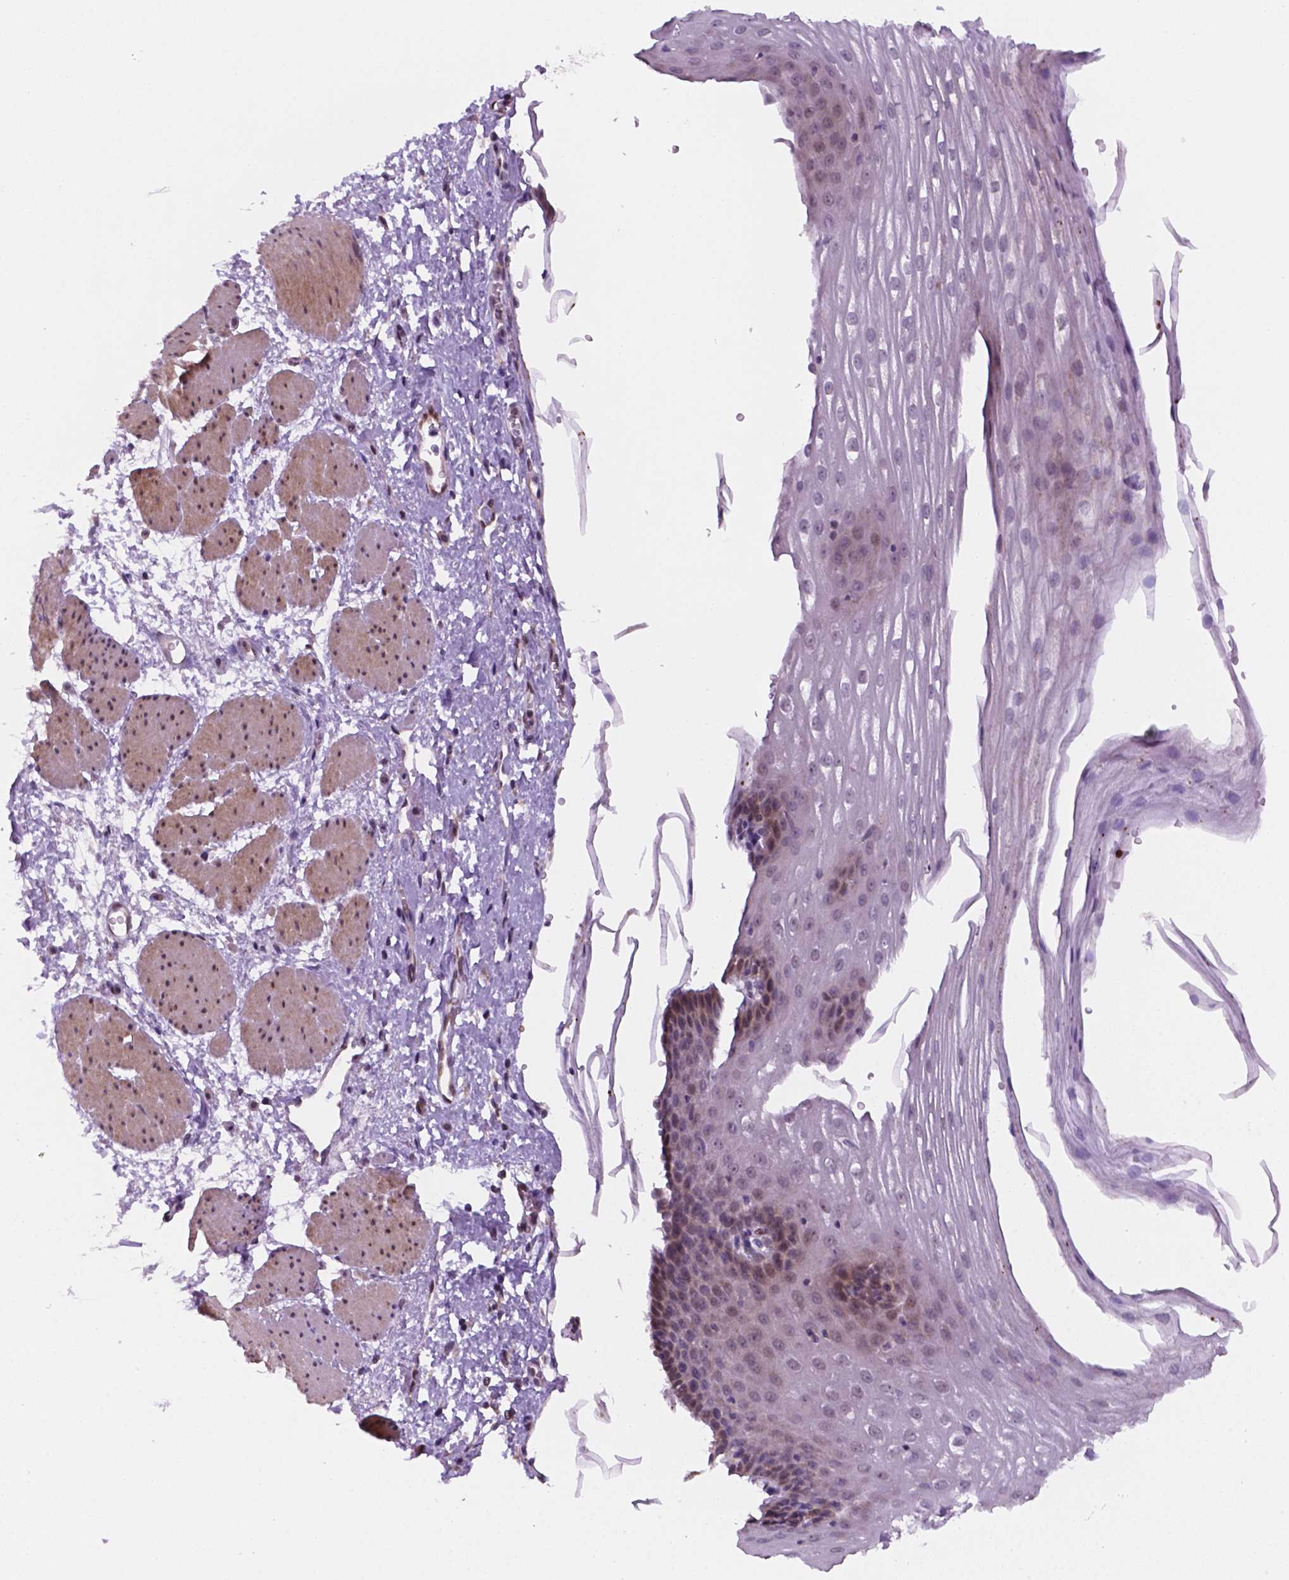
{"staining": {"intensity": "moderate", "quantity": "<25%", "location": "nuclear"}, "tissue": "esophagus", "cell_type": "Squamous epithelial cells", "image_type": "normal", "snomed": [{"axis": "morphology", "description": "Normal tissue, NOS"}, {"axis": "topography", "description": "Esophagus"}], "caption": "An image of esophagus stained for a protein shows moderate nuclear brown staining in squamous epithelial cells. The staining was performed using DAB, with brown indicating positive protein expression. Nuclei are stained blue with hematoxylin.", "gene": "C18orf21", "patient": {"sex": "male", "age": 62}}